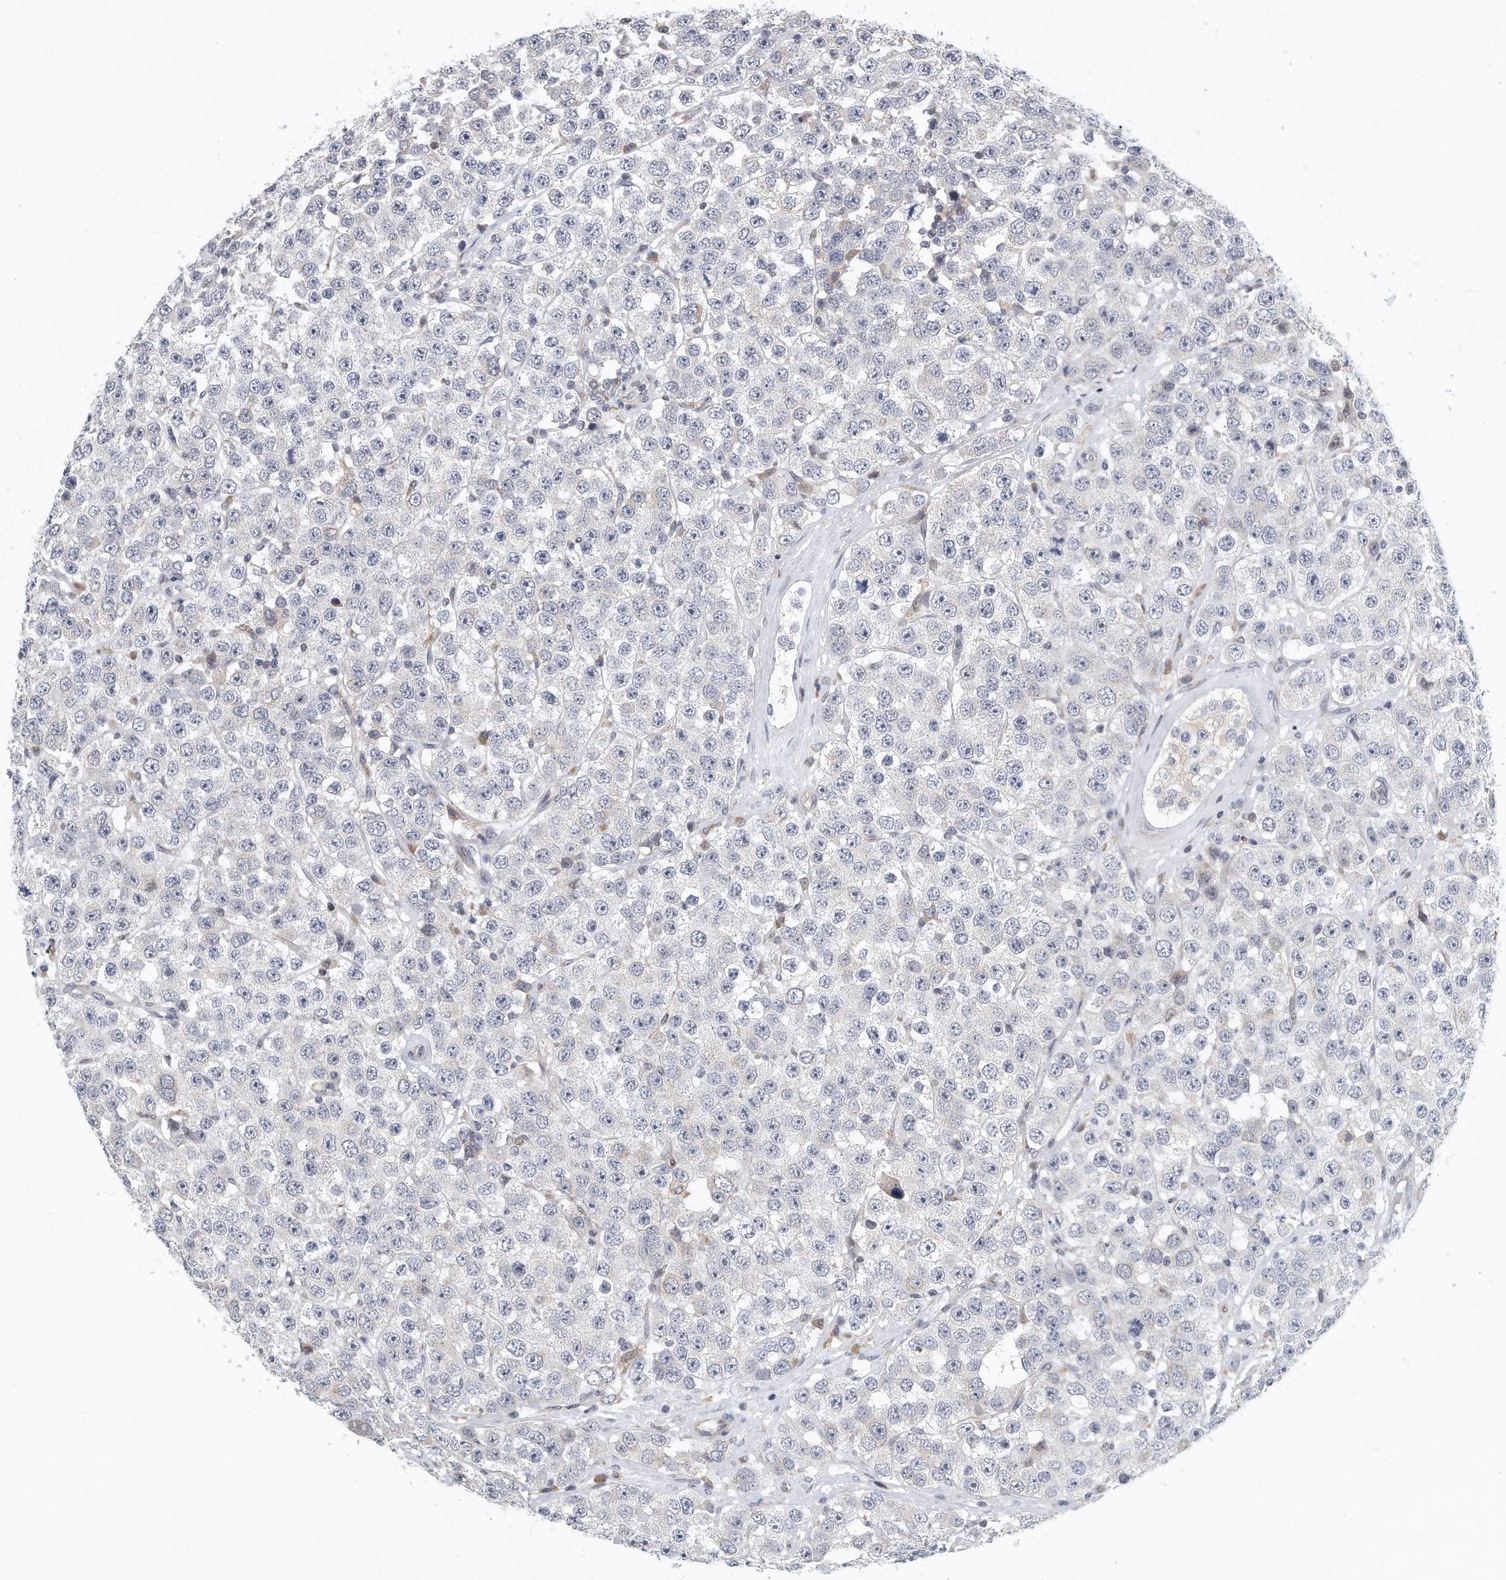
{"staining": {"intensity": "negative", "quantity": "none", "location": "none"}, "tissue": "testis cancer", "cell_type": "Tumor cells", "image_type": "cancer", "snomed": [{"axis": "morphology", "description": "Seminoma, NOS"}, {"axis": "topography", "description": "Testis"}], "caption": "The IHC photomicrograph has no significant positivity in tumor cells of testis seminoma tissue. Brightfield microscopy of IHC stained with DAB (3,3'-diaminobenzidine) (brown) and hematoxylin (blue), captured at high magnification.", "gene": "VLDLR", "patient": {"sex": "male", "age": 28}}